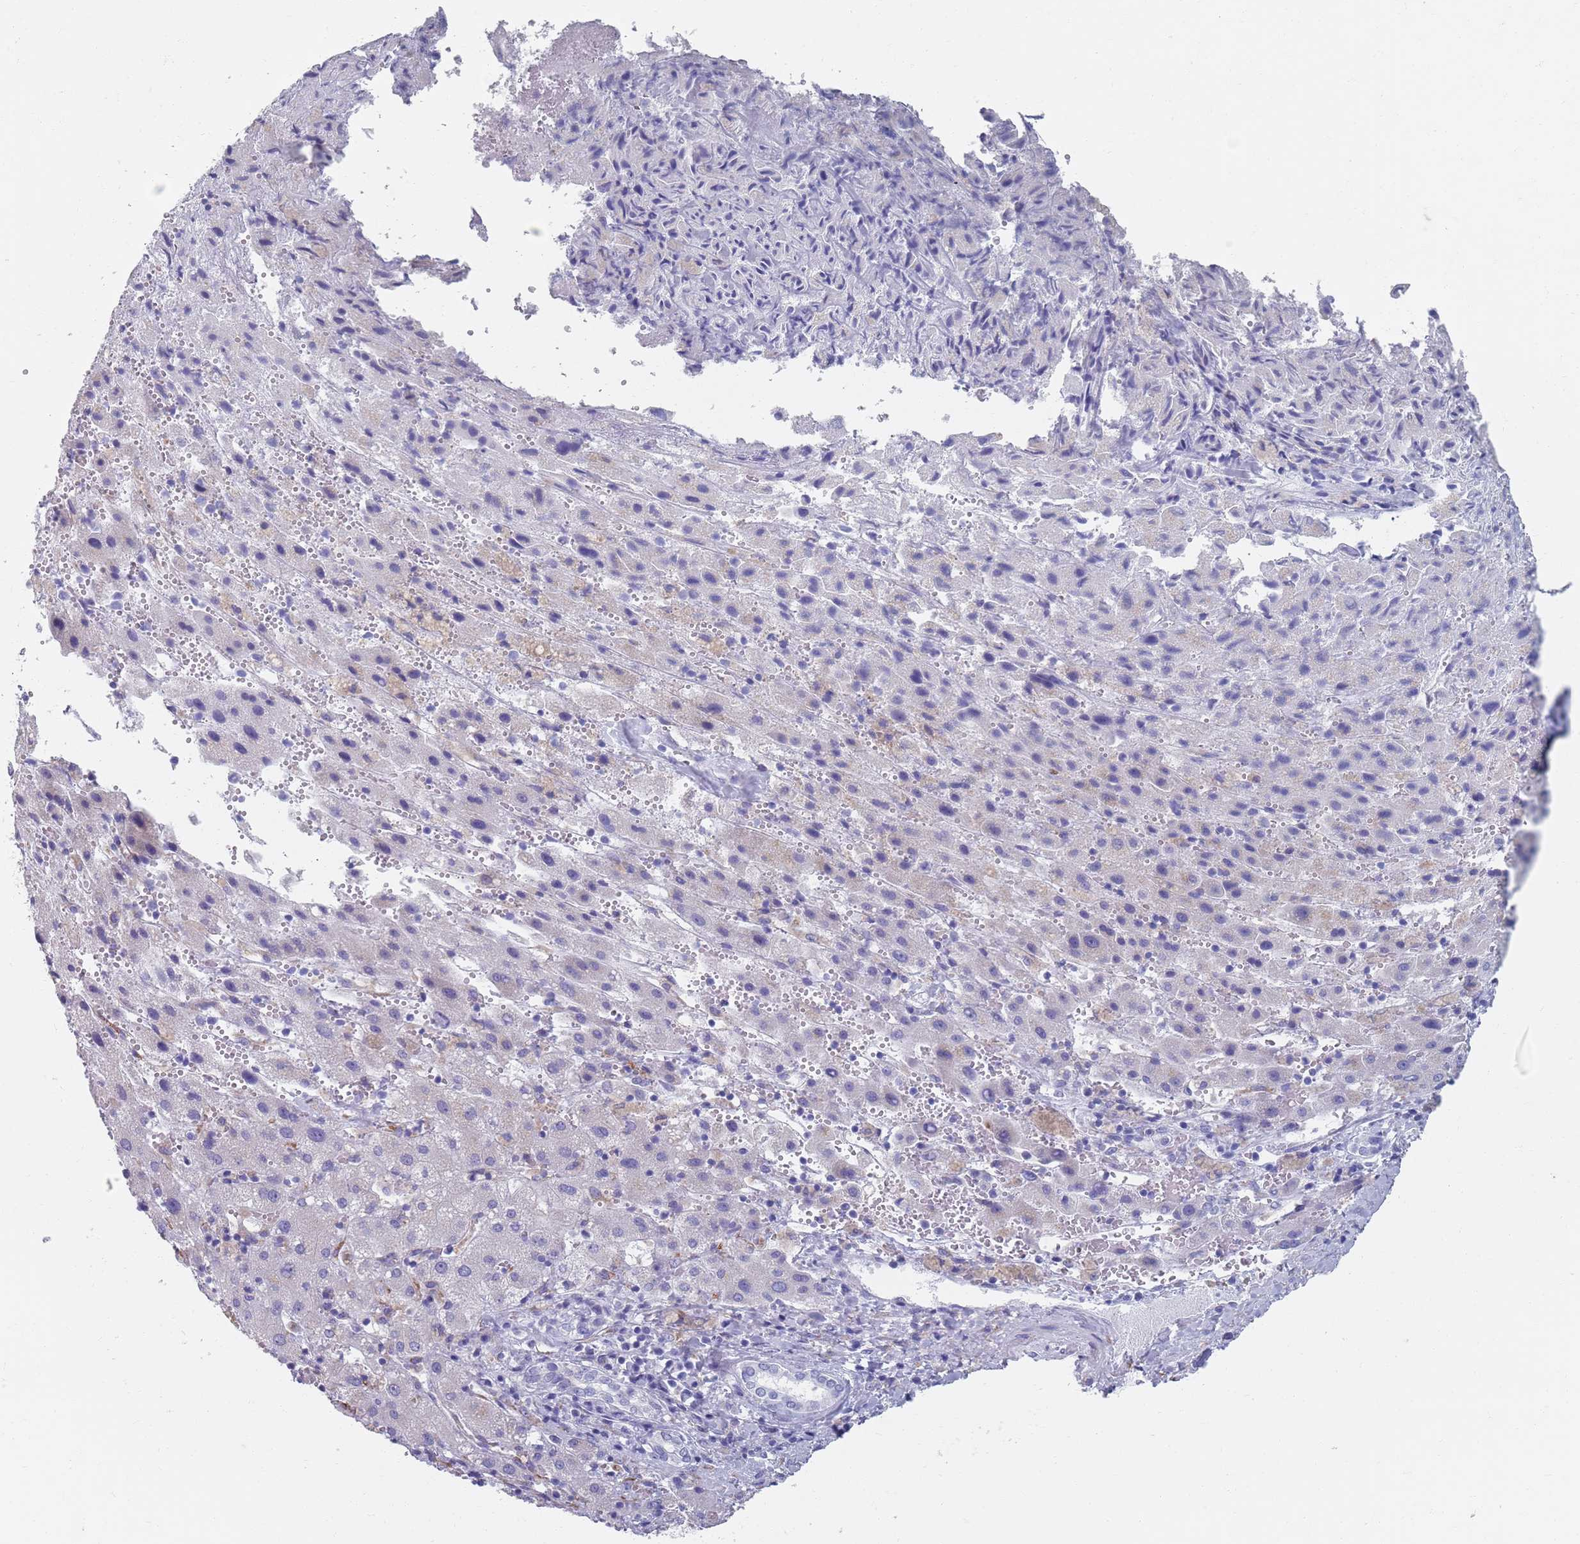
{"staining": {"intensity": "negative", "quantity": "none", "location": "none"}, "tissue": "liver cancer", "cell_type": "Tumor cells", "image_type": "cancer", "snomed": [{"axis": "morphology", "description": "Carcinoma, Hepatocellular, NOS"}, {"axis": "topography", "description": "Liver"}], "caption": "There is no significant expression in tumor cells of liver cancer (hepatocellular carcinoma).", "gene": "PLOD1", "patient": {"sex": "female", "age": 58}}